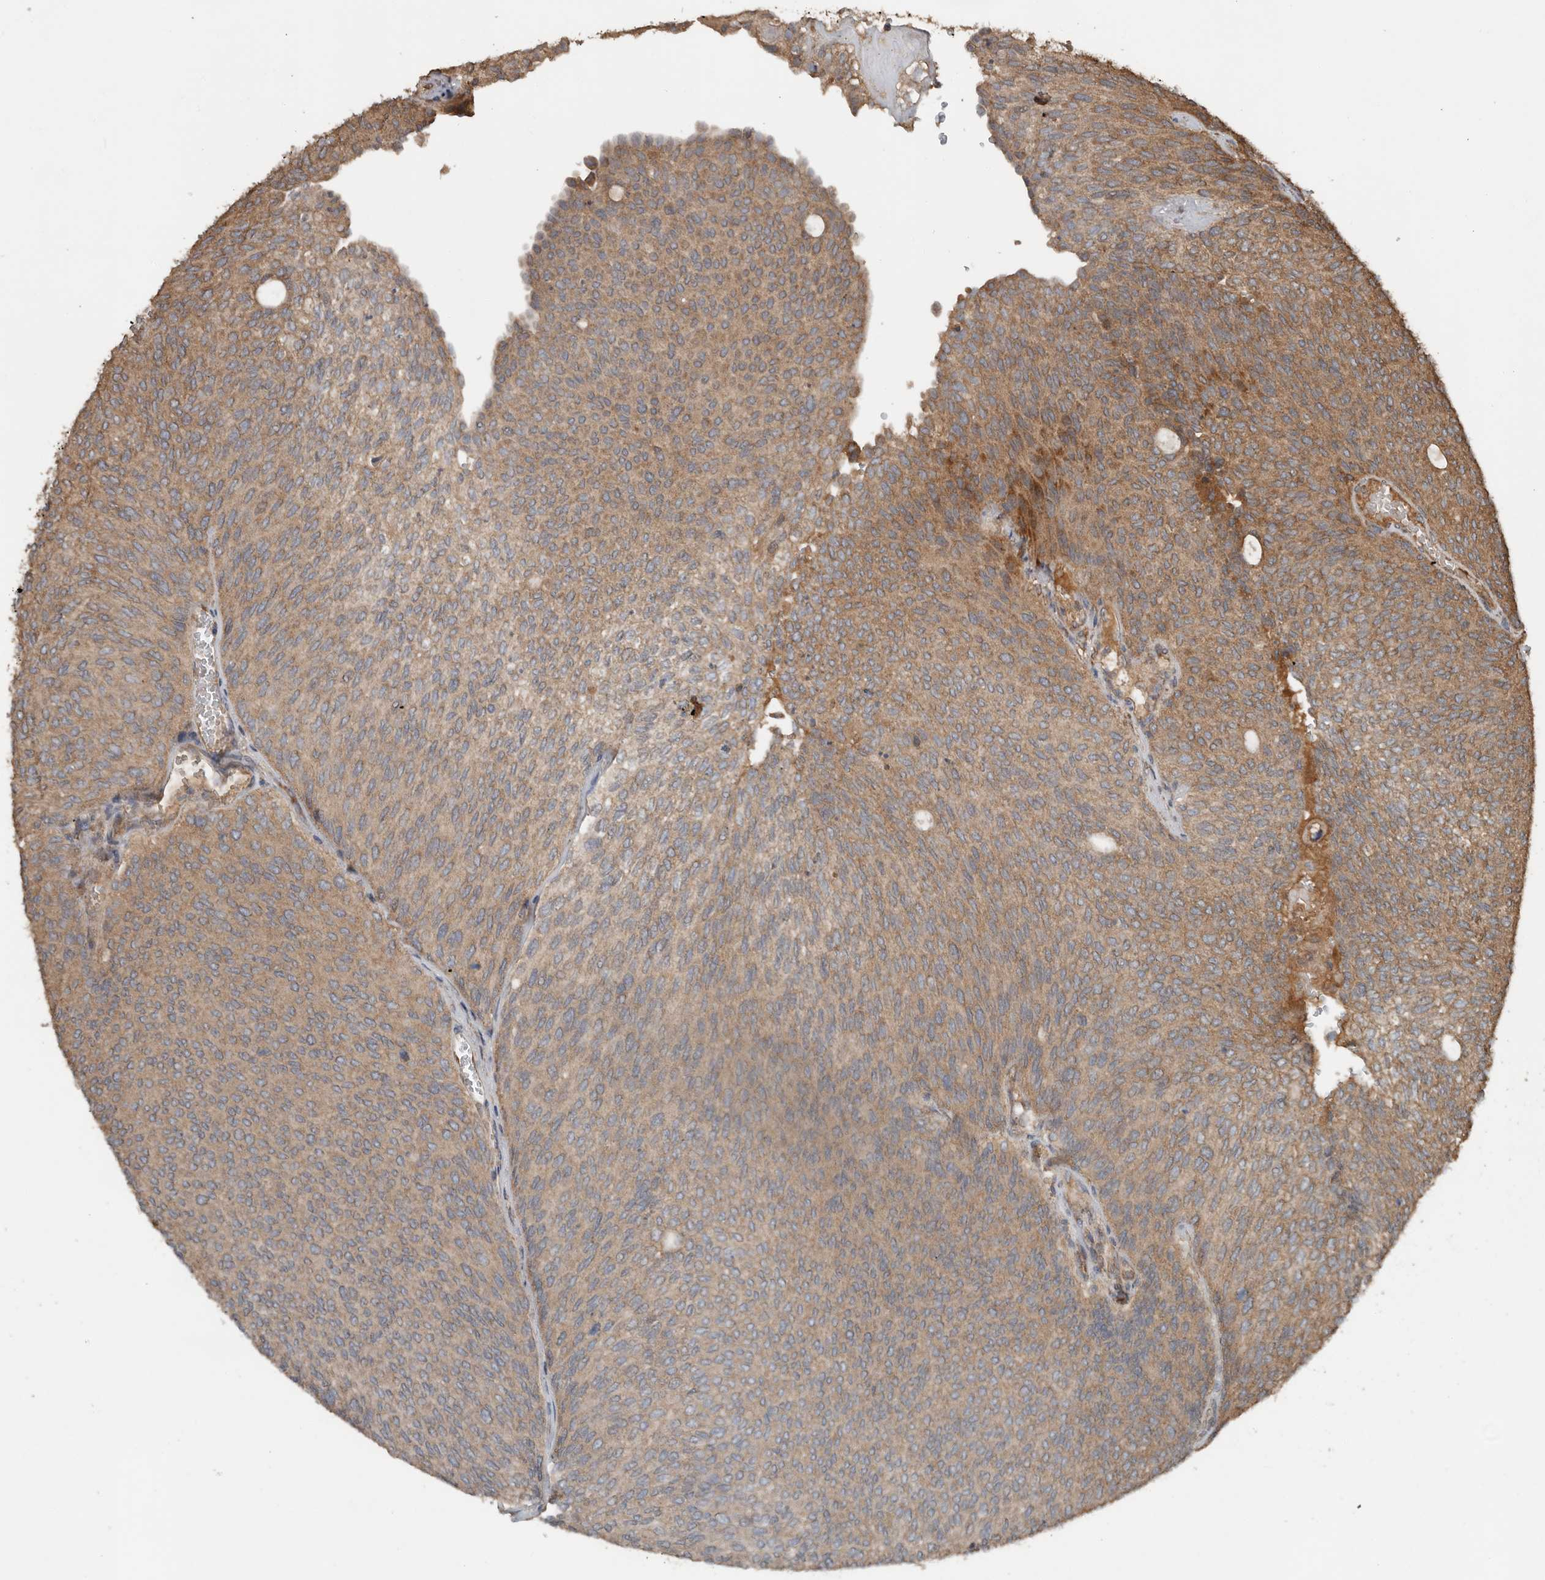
{"staining": {"intensity": "moderate", "quantity": ">75%", "location": "cytoplasmic/membranous"}, "tissue": "urothelial cancer", "cell_type": "Tumor cells", "image_type": "cancer", "snomed": [{"axis": "morphology", "description": "Urothelial carcinoma, Low grade"}, {"axis": "topography", "description": "Urinary bladder"}], "caption": "Approximately >75% of tumor cells in human low-grade urothelial carcinoma show moderate cytoplasmic/membranous protein staining as visualized by brown immunohistochemical staining.", "gene": "RNF207", "patient": {"sex": "female", "age": 79}}